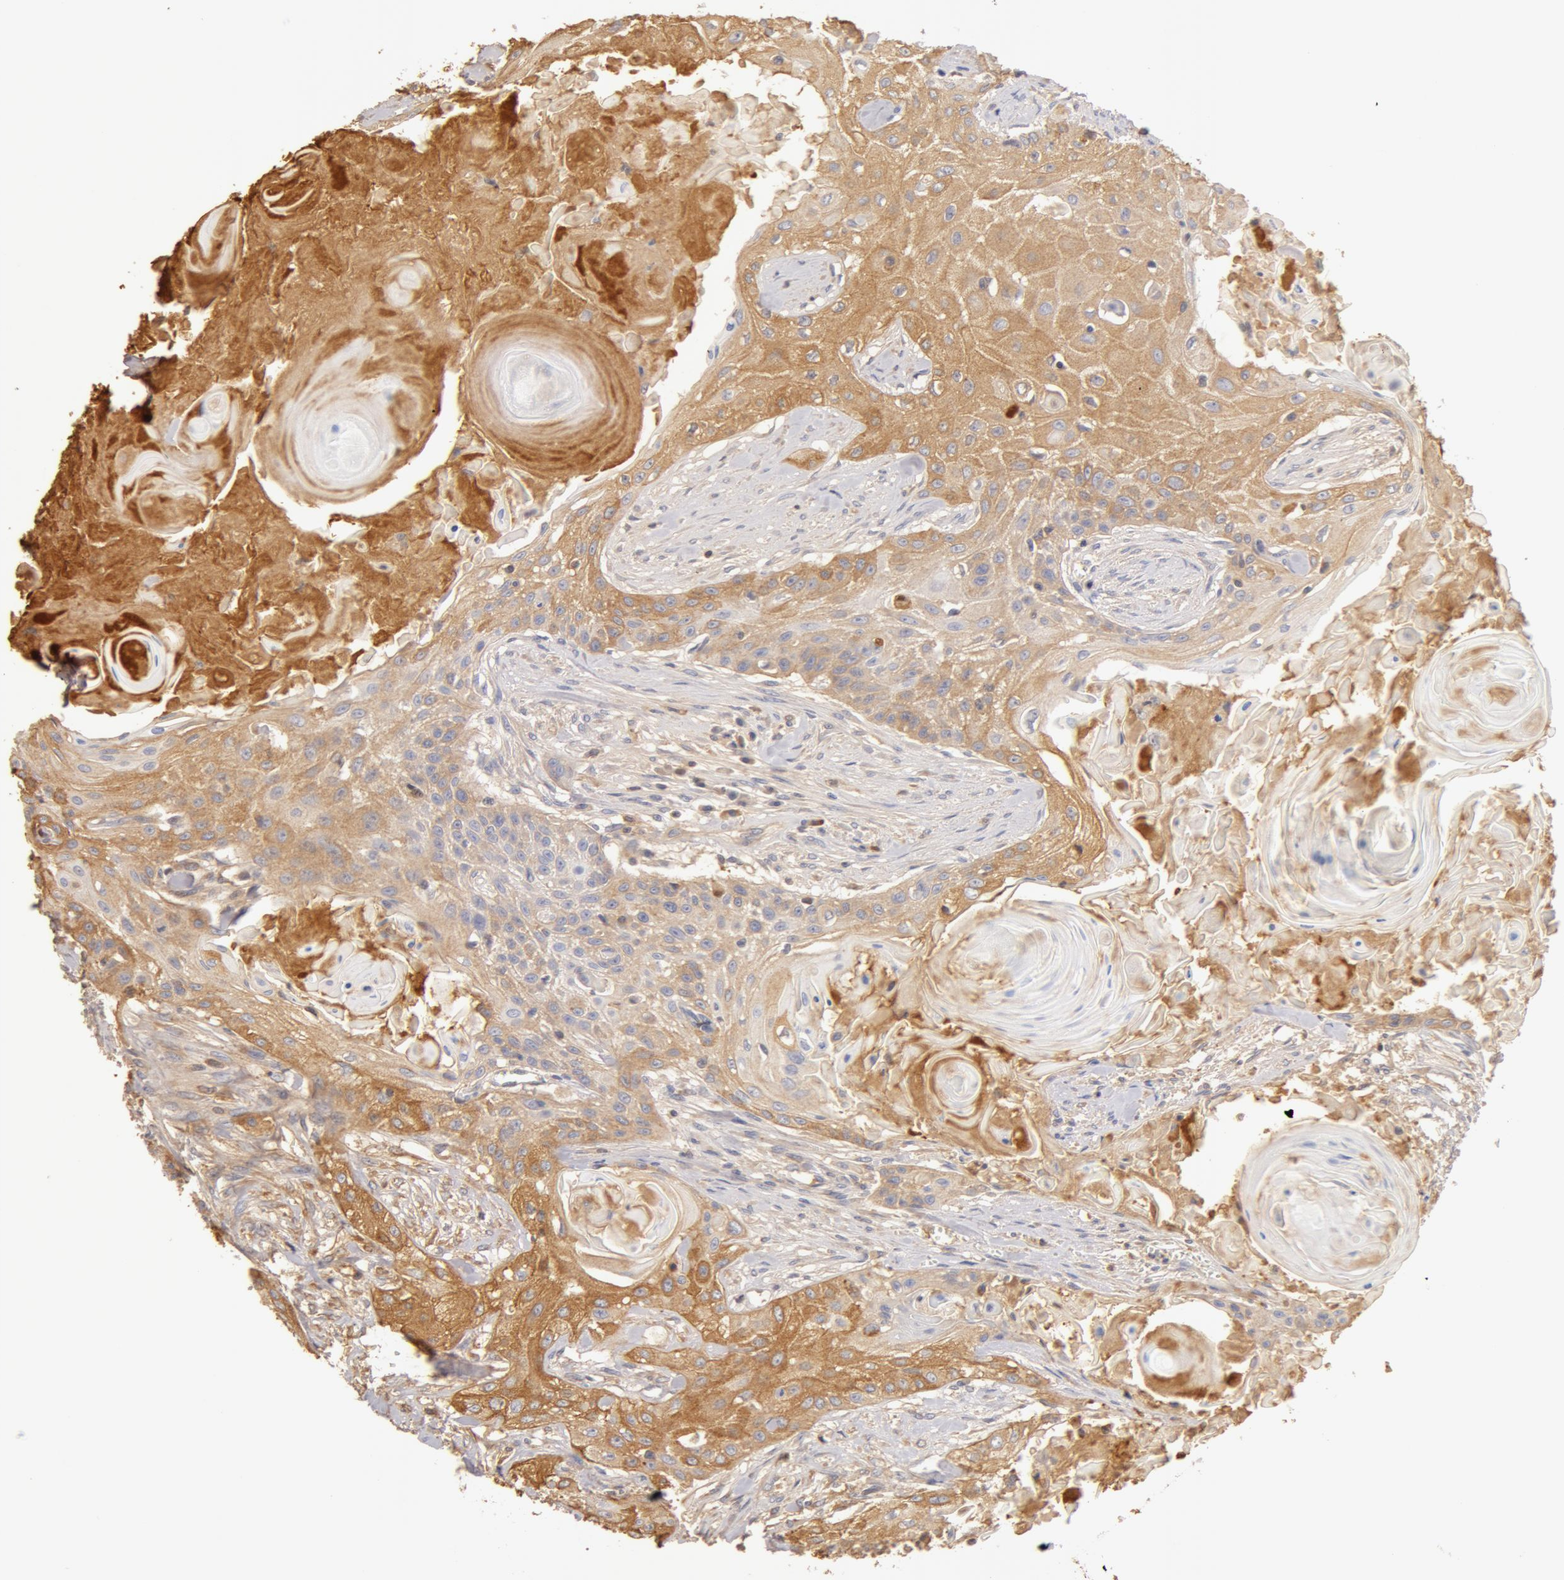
{"staining": {"intensity": "negative", "quantity": "none", "location": "none"}, "tissue": "head and neck cancer", "cell_type": "Tumor cells", "image_type": "cancer", "snomed": [{"axis": "morphology", "description": "Squamous cell carcinoma, NOS"}, {"axis": "morphology", "description": "Squamous cell carcinoma, metastatic, NOS"}, {"axis": "topography", "description": "Lymph node"}, {"axis": "topography", "description": "Salivary gland"}, {"axis": "topography", "description": "Head-Neck"}], "caption": "Immunohistochemical staining of head and neck metastatic squamous cell carcinoma exhibits no significant expression in tumor cells. Brightfield microscopy of immunohistochemistry (IHC) stained with DAB (3,3'-diaminobenzidine) (brown) and hematoxylin (blue), captured at high magnification.", "gene": "TF", "patient": {"sex": "female", "age": 74}}